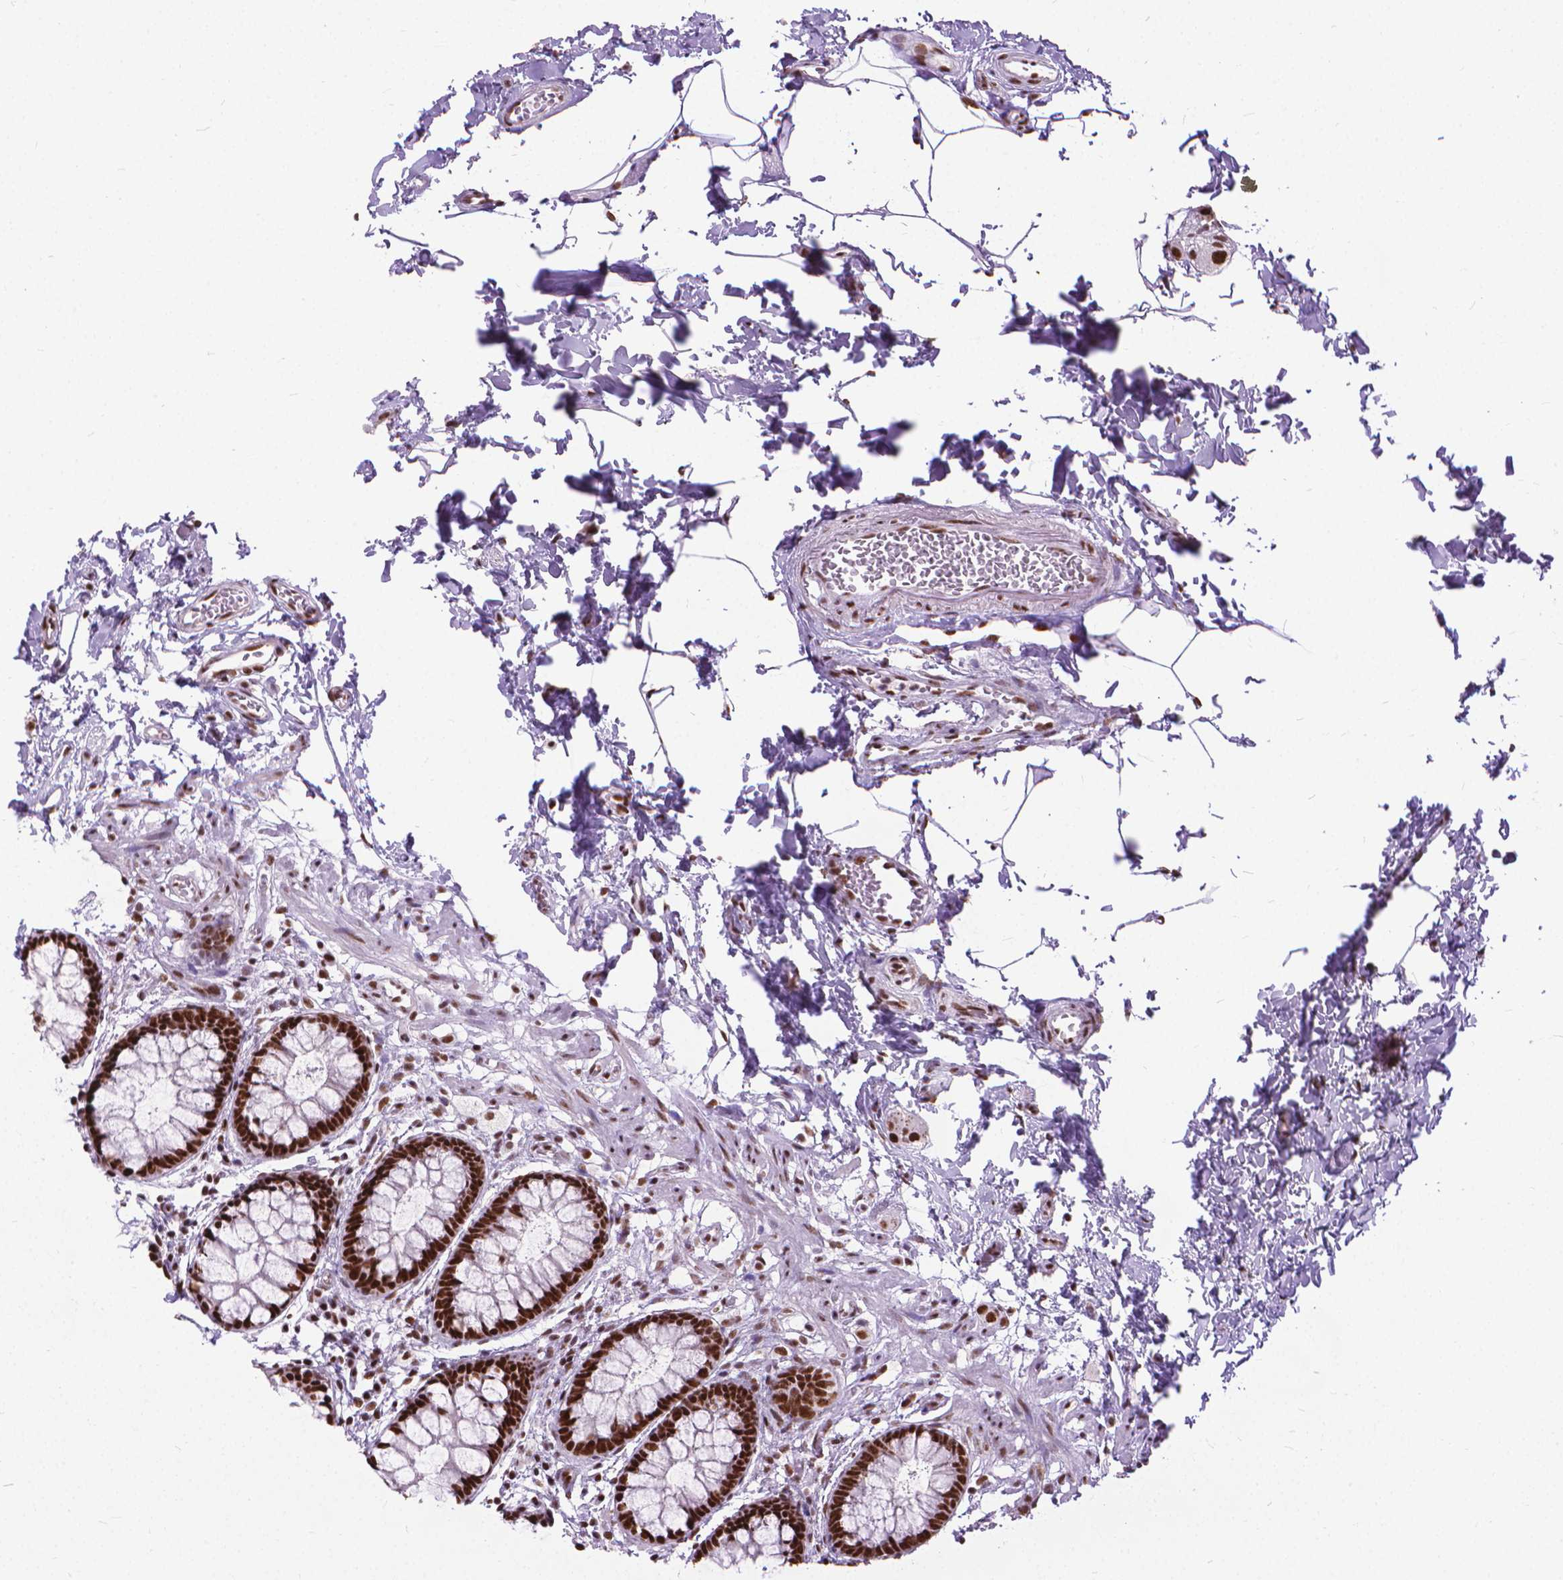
{"staining": {"intensity": "strong", "quantity": ">75%", "location": "nuclear"}, "tissue": "rectum", "cell_type": "Glandular cells", "image_type": "normal", "snomed": [{"axis": "morphology", "description": "Normal tissue, NOS"}, {"axis": "topography", "description": "Rectum"}], "caption": "Strong nuclear protein staining is seen in about >75% of glandular cells in rectum. (IHC, brightfield microscopy, high magnification).", "gene": "AKAP8", "patient": {"sex": "female", "age": 62}}